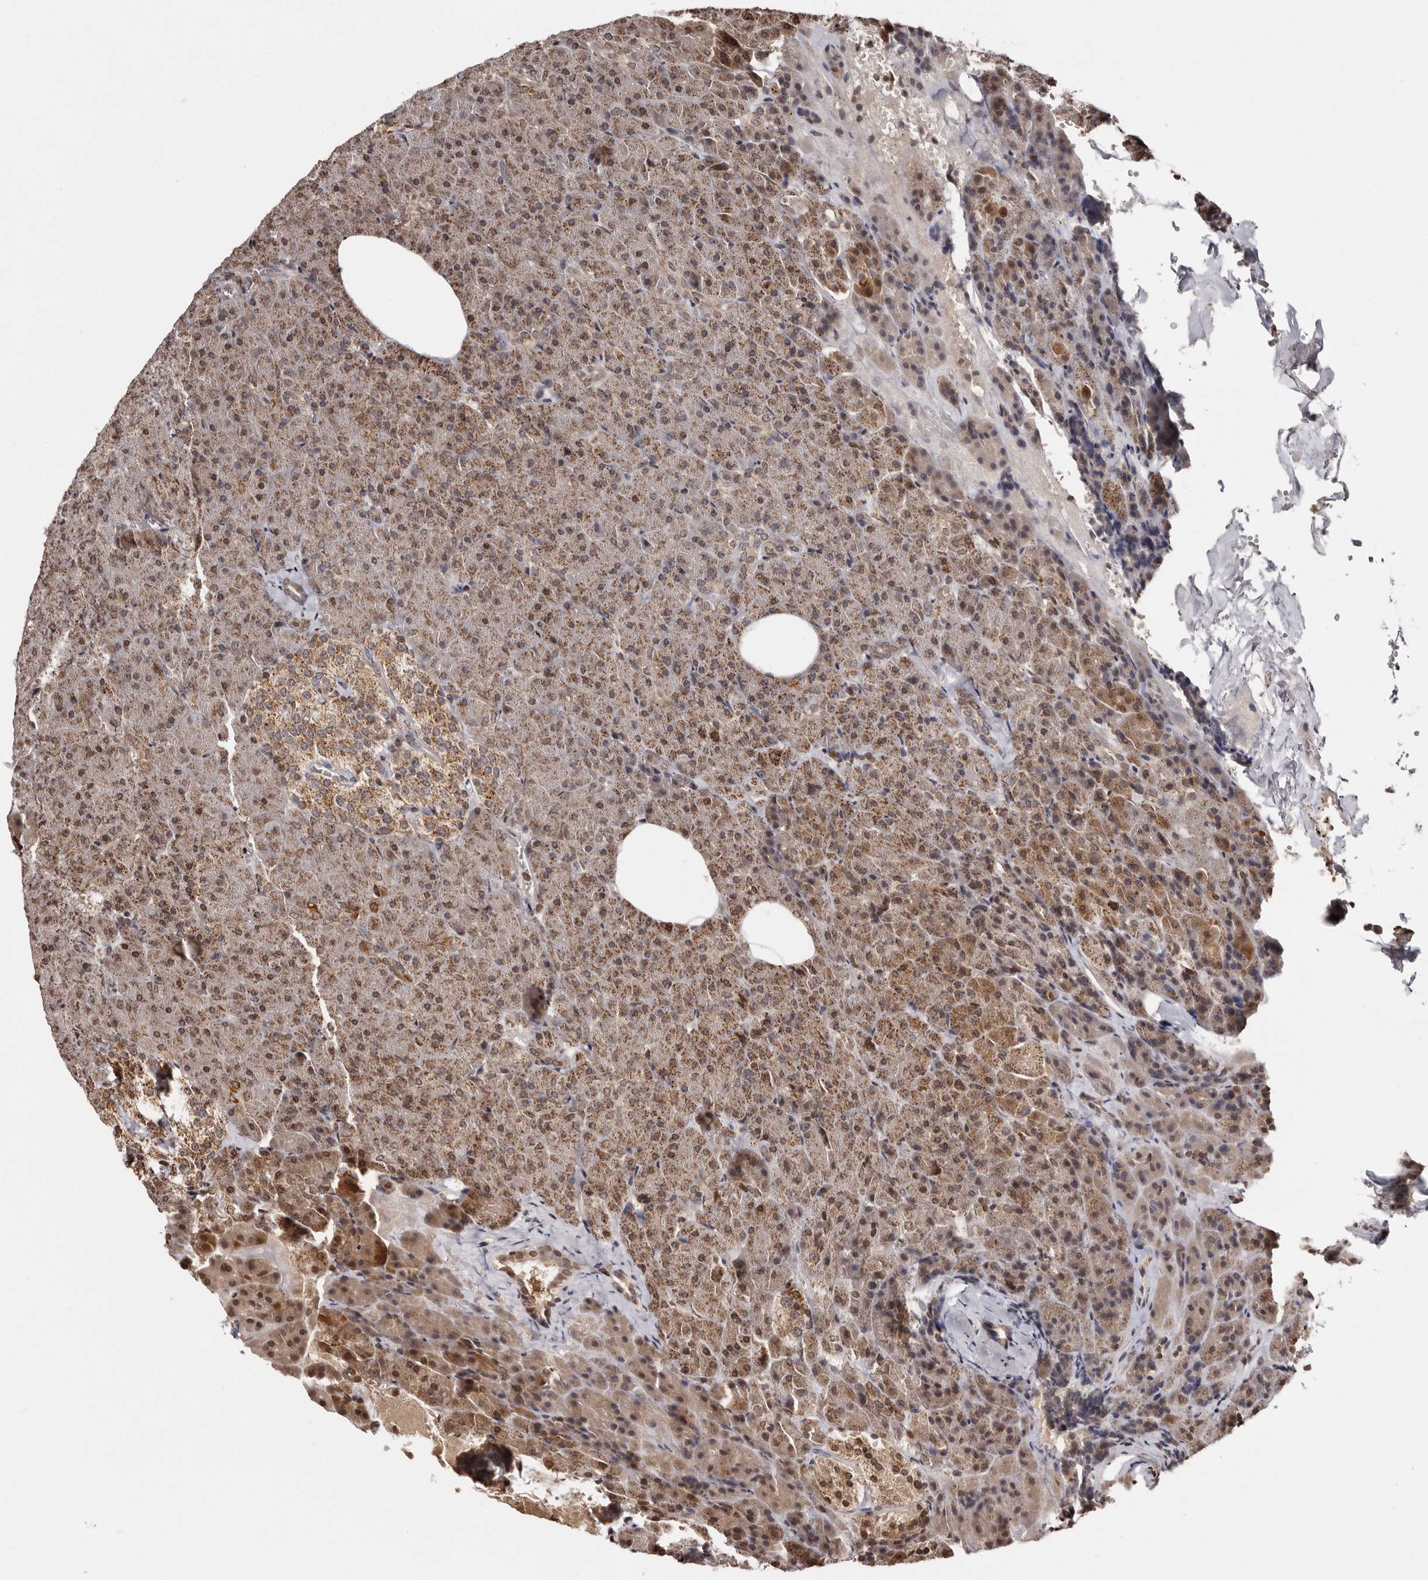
{"staining": {"intensity": "moderate", "quantity": ">75%", "location": "cytoplasmic/membranous,nuclear"}, "tissue": "pancreas", "cell_type": "Exocrine glandular cells", "image_type": "normal", "snomed": [{"axis": "morphology", "description": "Normal tissue, NOS"}, {"axis": "morphology", "description": "Carcinoid, malignant, NOS"}, {"axis": "topography", "description": "Pancreas"}], "caption": "This micrograph demonstrates IHC staining of normal human pancreas, with medium moderate cytoplasmic/membranous,nuclear positivity in approximately >75% of exocrine glandular cells.", "gene": "CCDC190", "patient": {"sex": "female", "age": 35}}